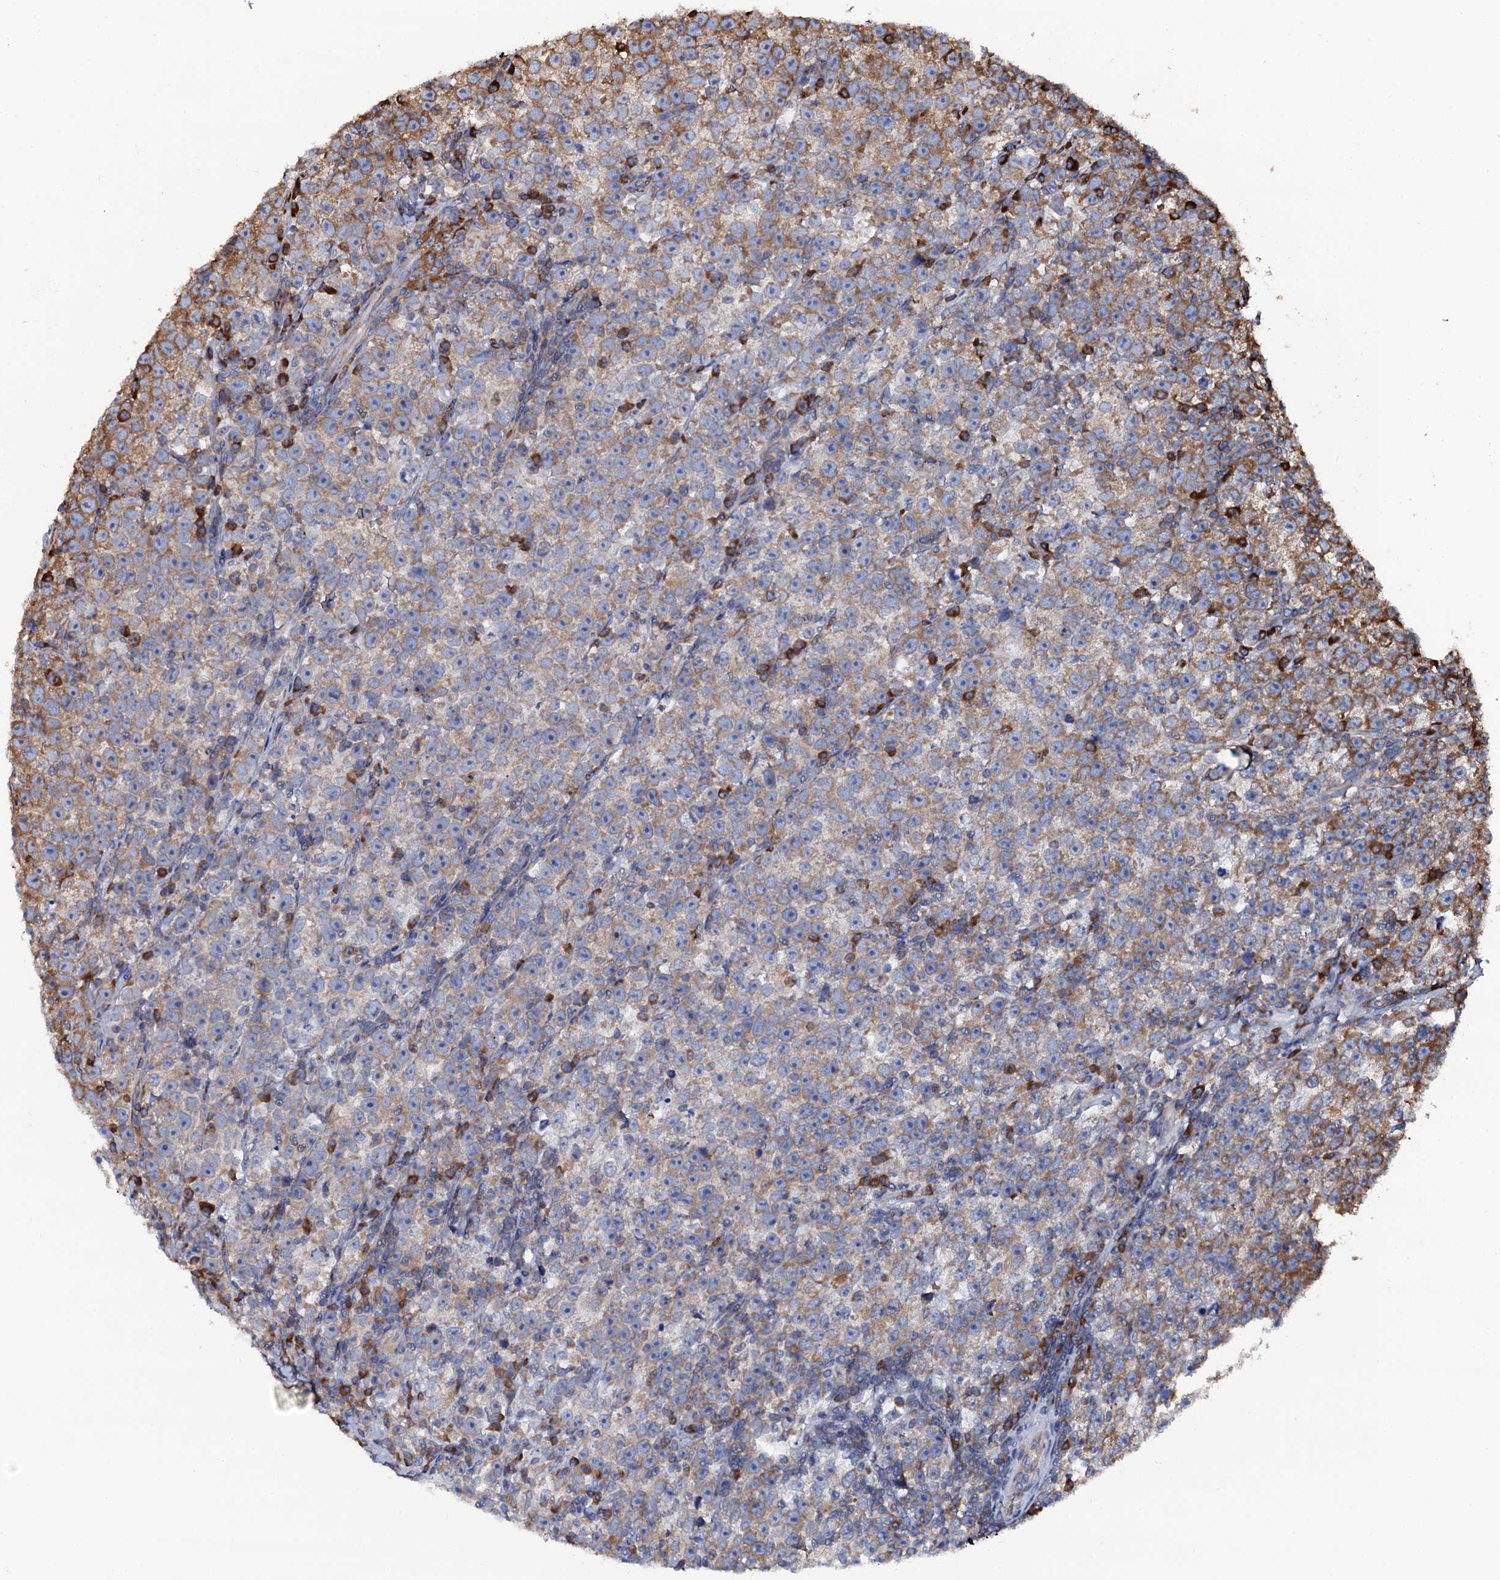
{"staining": {"intensity": "moderate", "quantity": "<25%", "location": "cytoplasmic/membranous"}, "tissue": "testis cancer", "cell_type": "Tumor cells", "image_type": "cancer", "snomed": [{"axis": "morphology", "description": "Normal tissue, NOS"}, {"axis": "morphology", "description": "Seminoma, NOS"}, {"axis": "topography", "description": "Testis"}], "caption": "A low amount of moderate cytoplasmic/membranous staining is seen in about <25% of tumor cells in testis cancer tissue.", "gene": "SPTY2D1", "patient": {"sex": "male", "age": 43}}